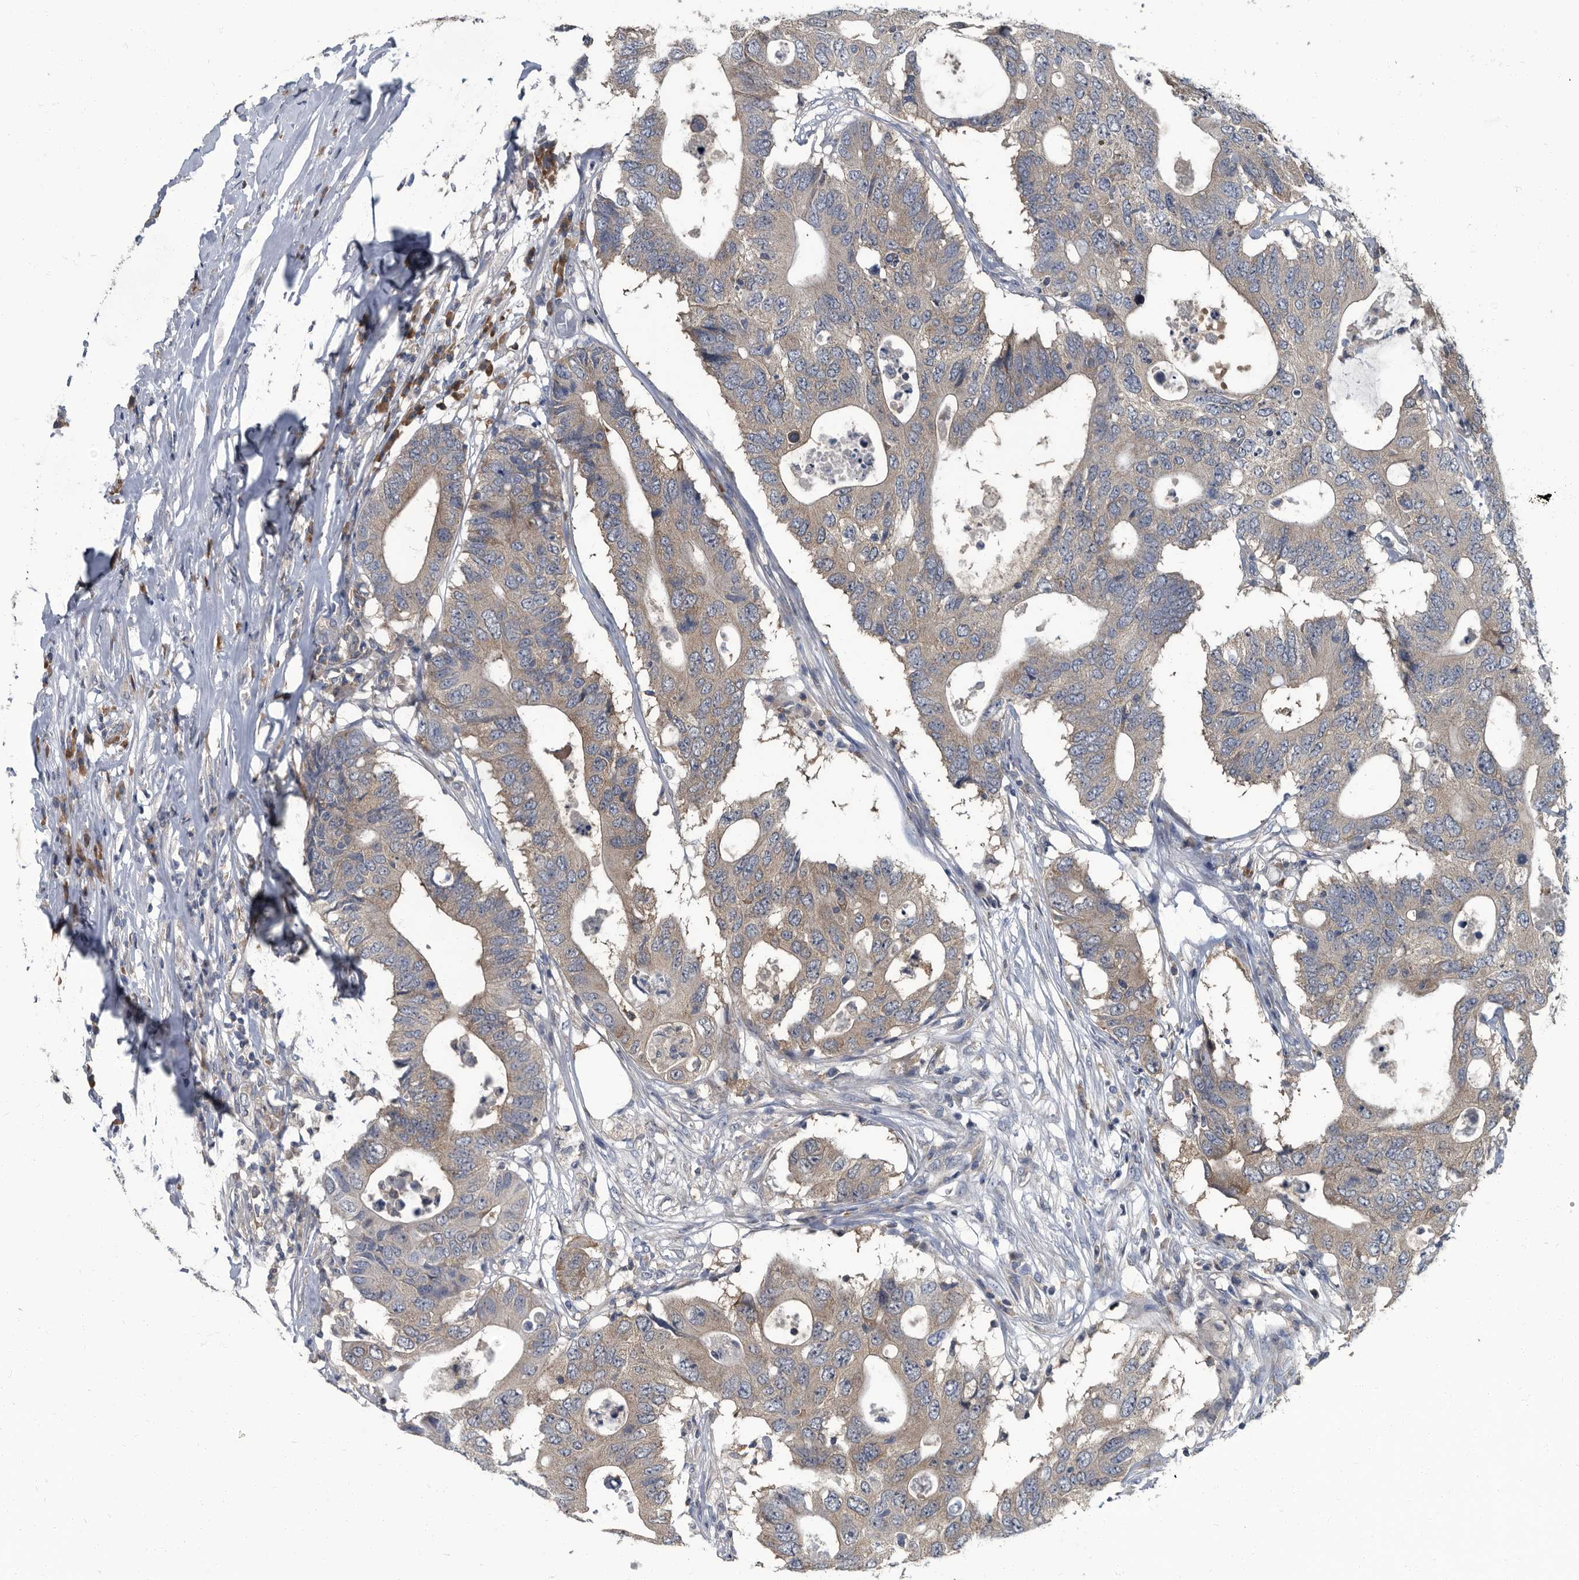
{"staining": {"intensity": "weak", "quantity": "25%-75%", "location": "cytoplasmic/membranous"}, "tissue": "colorectal cancer", "cell_type": "Tumor cells", "image_type": "cancer", "snomed": [{"axis": "morphology", "description": "Adenocarcinoma, NOS"}, {"axis": "topography", "description": "Colon"}], "caption": "Human colorectal adenocarcinoma stained for a protein (brown) reveals weak cytoplasmic/membranous positive expression in approximately 25%-75% of tumor cells.", "gene": "CDV3", "patient": {"sex": "male", "age": 71}}